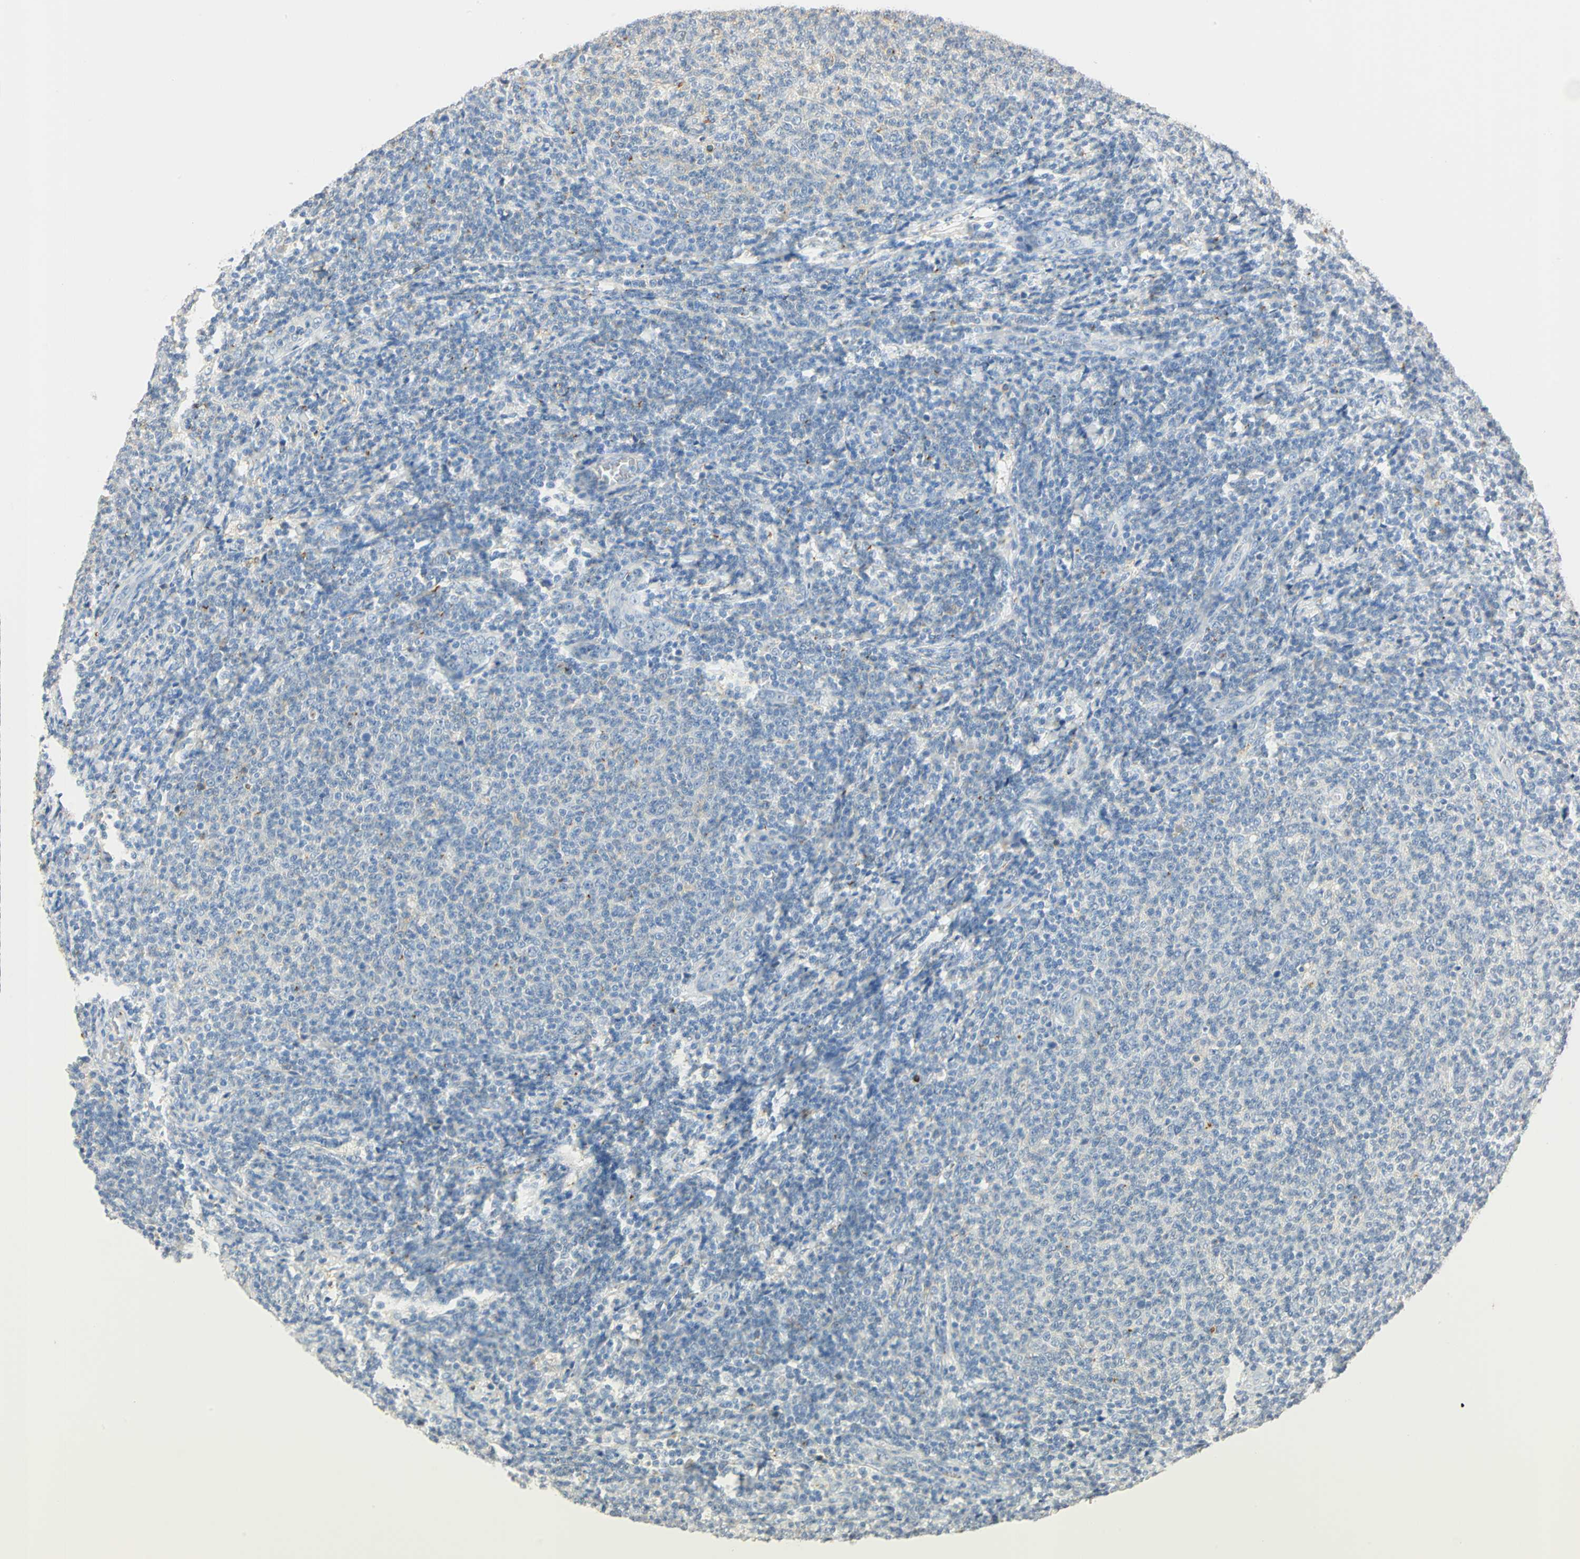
{"staining": {"intensity": "negative", "quantity": "none", "location": "none"}, "tissue": "lymphoma", "cell_type": "Tumor cells", "image_type": "cancer", "snomed": [{"axis": "morphology", "description": "Malignant lymphoma, non-Hodgkin's type, Low grade"}, {"axis": "topography", "description": "Lymph node"}], "caption": "Tumor cells are negative for protein expression in human lymphoma.", "gene": "ANXA4", "patient": {"sex": "male", "age": 66}}